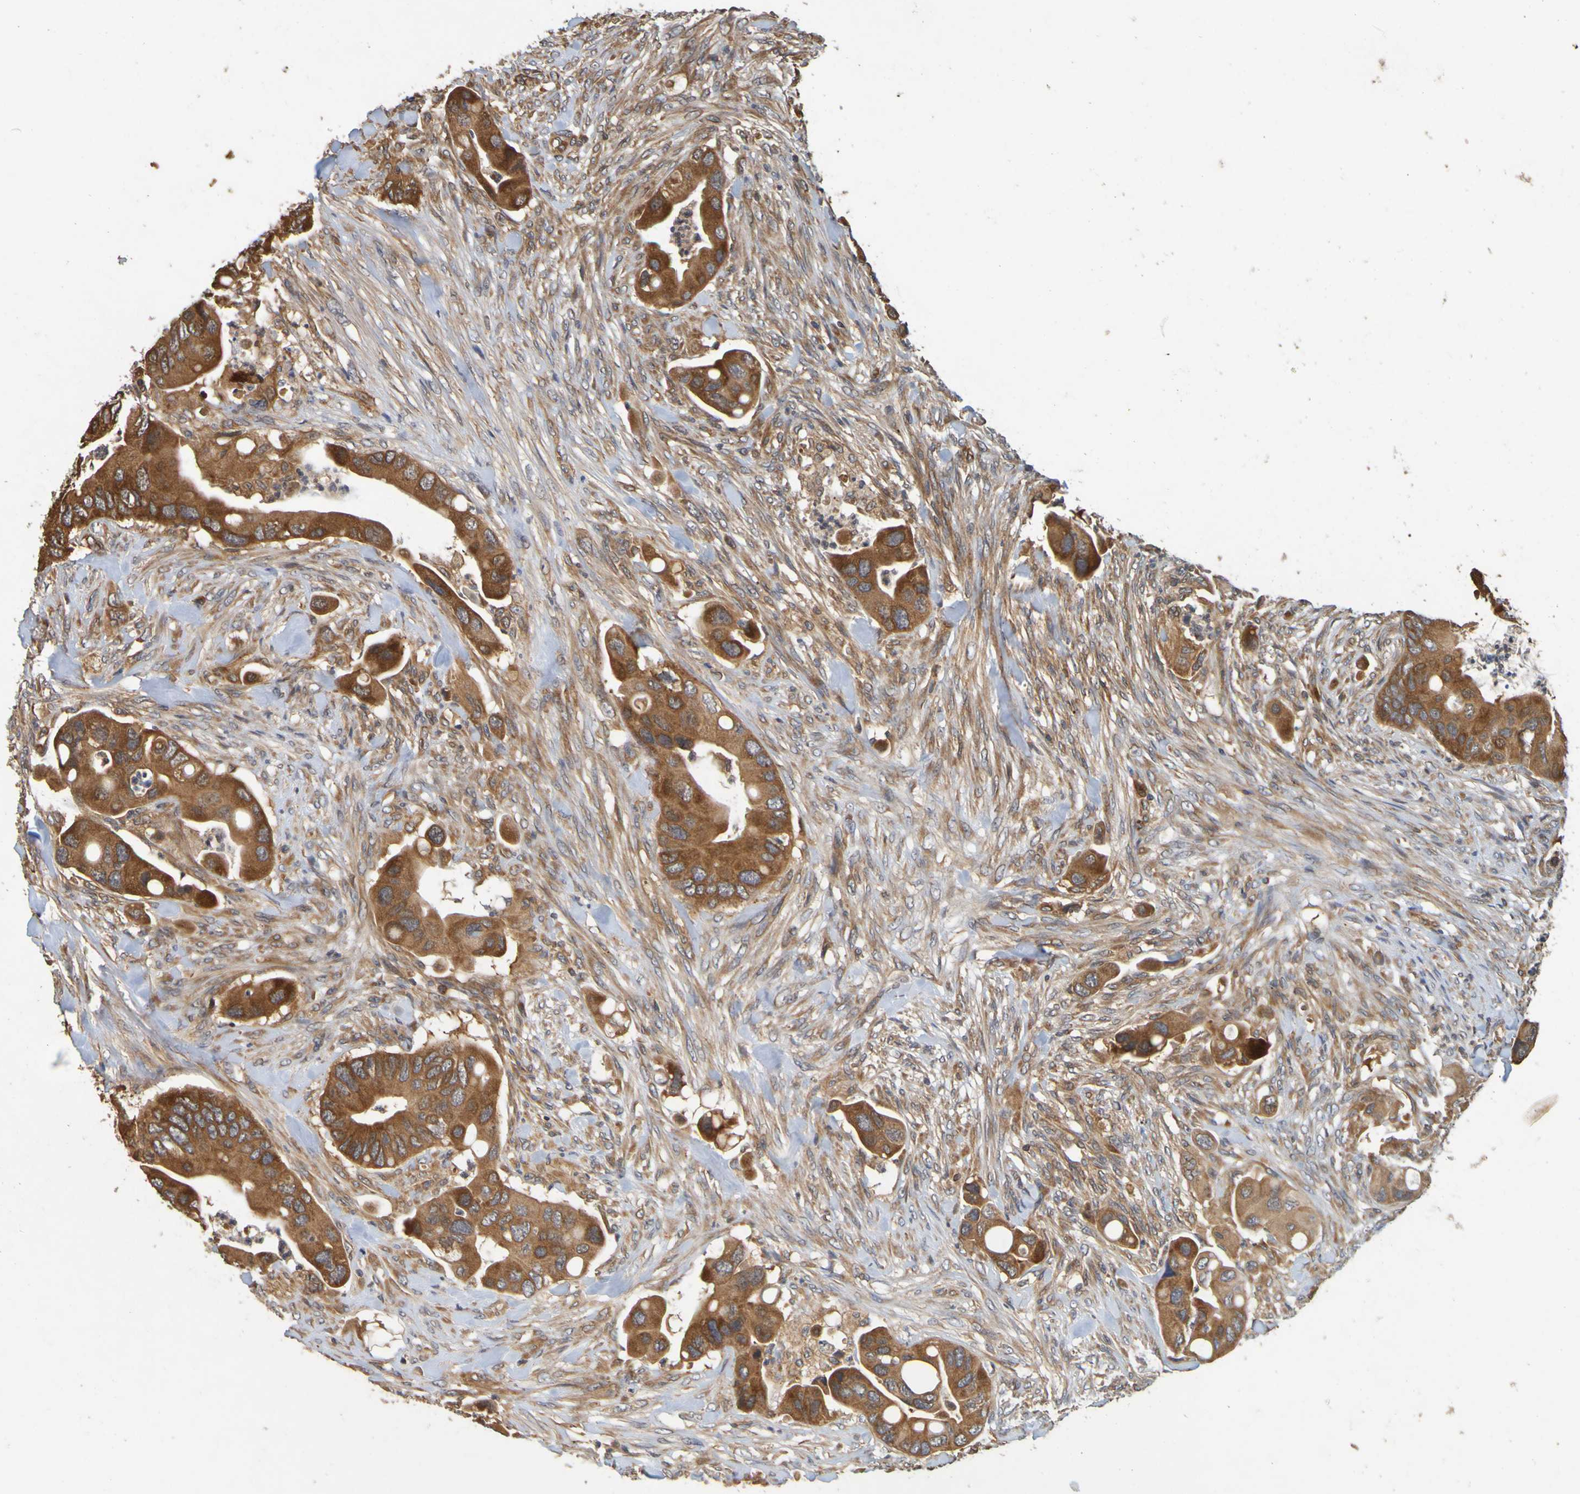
{"staining": {"intensity": "strong", "quantity": ">75%", "location": "cytoplasmic/membranous"}, "tissue": "colorectal cancer", "cell_type": "Tumor cells", "image_type": "cancer", "snomed": [{"axis": "morphology", "description": "Adenocarcinoma, NOS"}, {"axis": "topography", "description": "Rectum"}], "caption": "Adenocarcinoma (colorectal) stained with a protein marker displays strong staining in tumor cells.", "gene": "OCRL", "patient": {"sex": "female", "age": 57}}